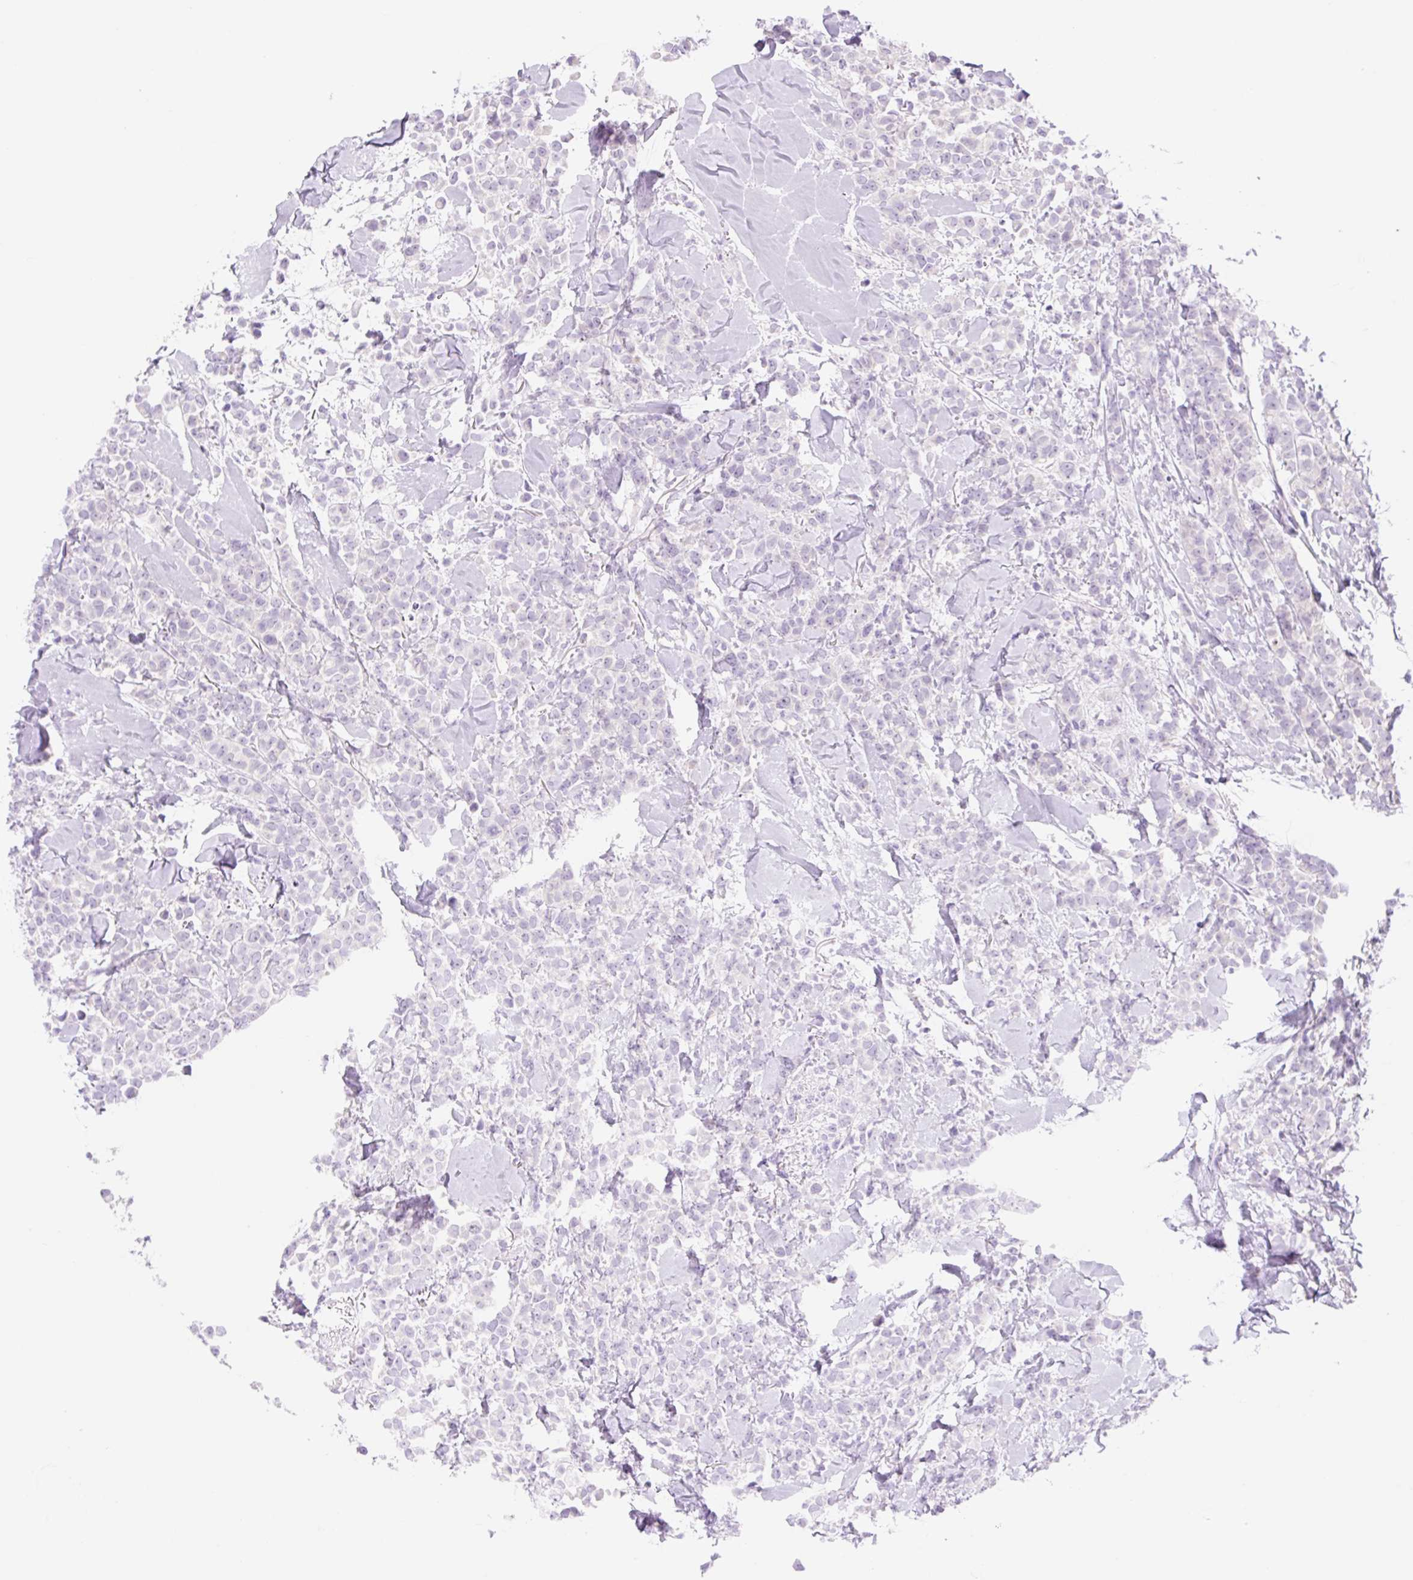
{"staining": {"intensity": "negative", "quantity": "none", "location": "none"}, "tissue": "breast cancer", "cell_type": "Tumor cells", "image_type": "cancer", "snomed": [{"axis": "morphology", "description": "Lobular carcinoma"}, {"axis": "topography", "description": "Breast"}], "caption": "An IHC histopathology image of breast cancer (lobular carcinoma) is shown. There is no staining in tumor cells of breast cancer (lobular carcinoma). The staining is performed using DAB (3,3'-diaminobenzidine) brown chromogen with nuclei counter-stained in using hematoxylin.", "gene": "ZNF121", "patient": {"sex": "female", "age": 91}}